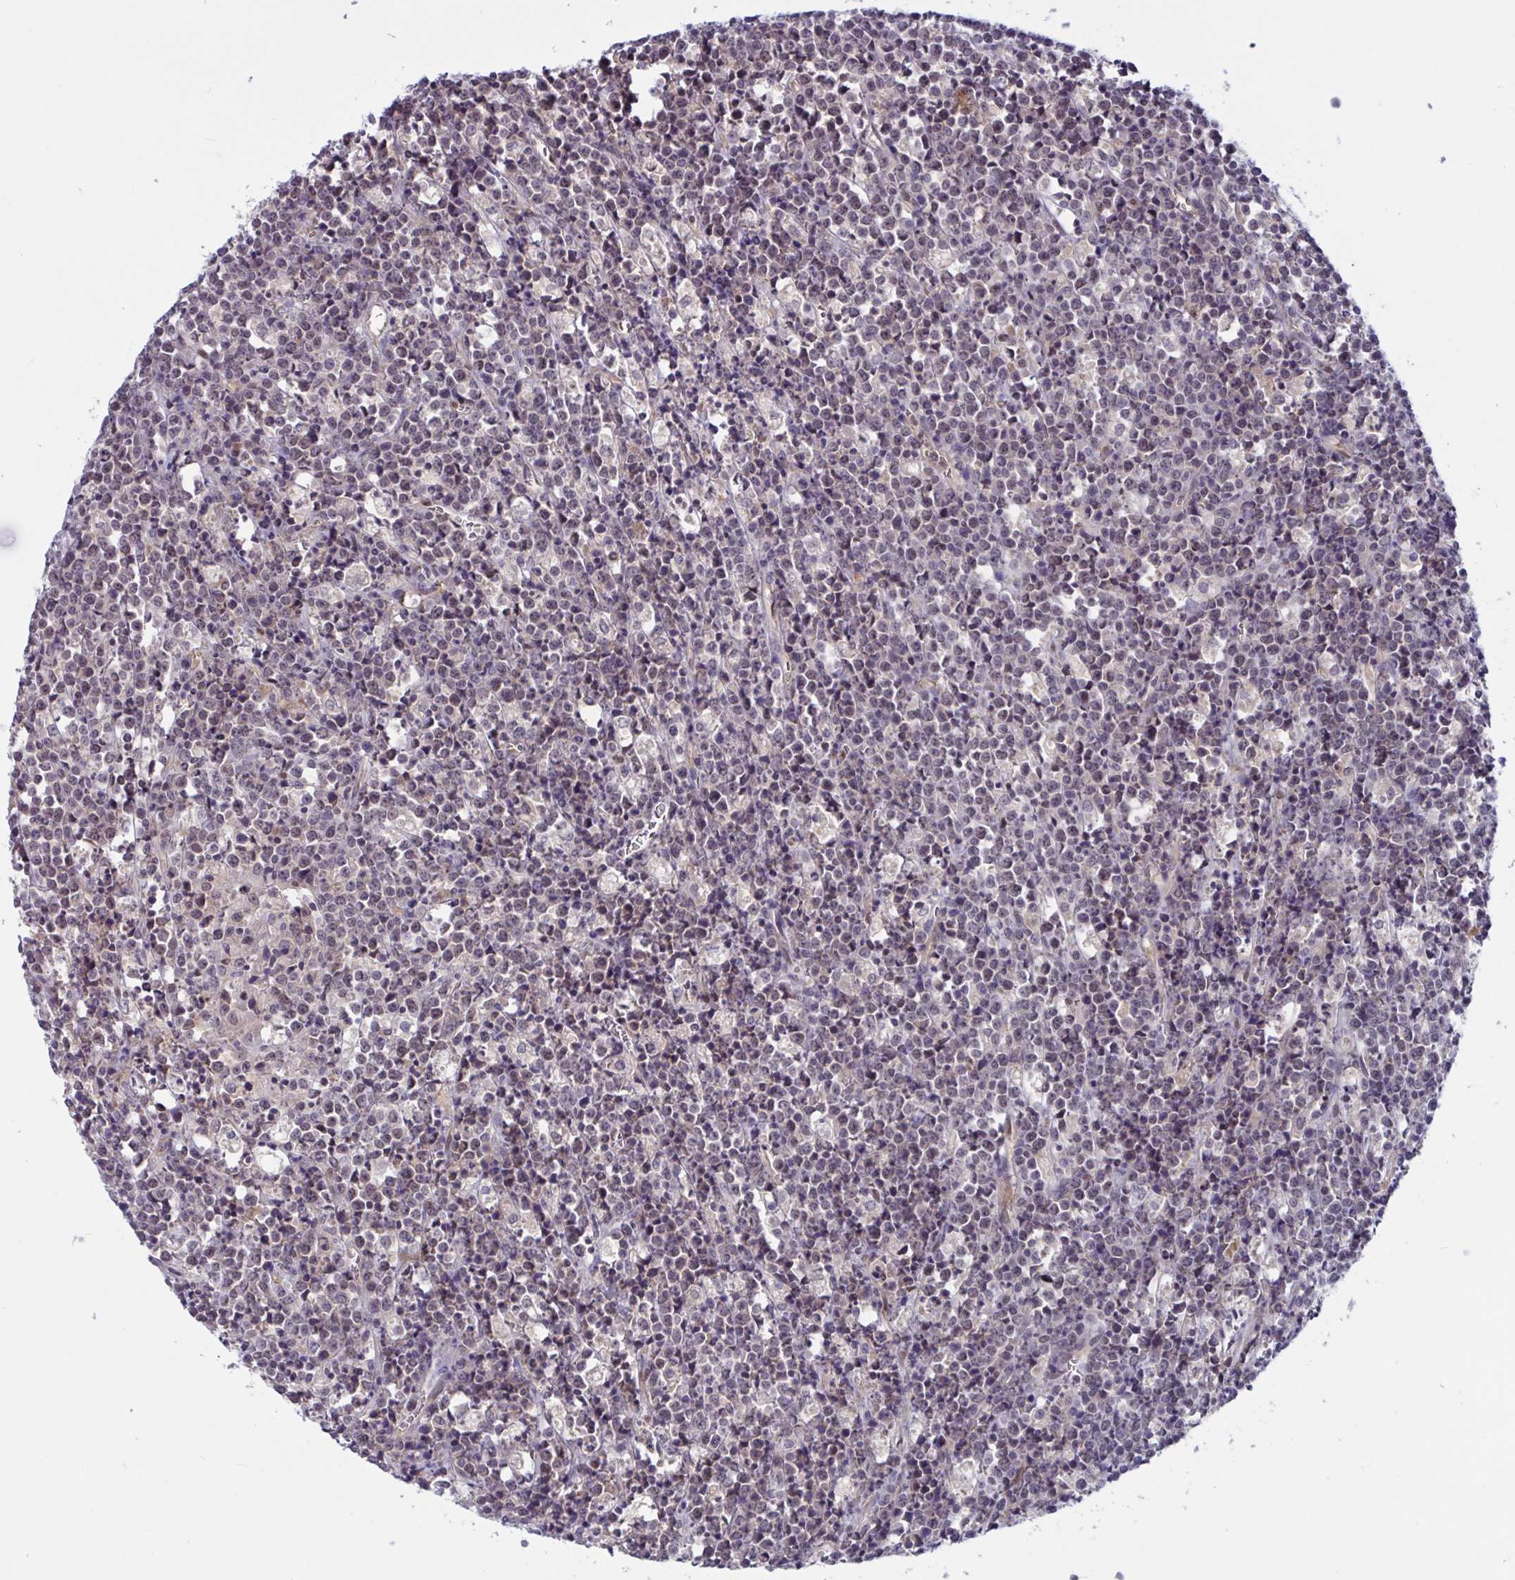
{"staining": {"intensity": "weak", "quantity": "<25%", "location": "nuclear"}, "tissue": "lymphoma", "cell_type": "Tumor cells", "image_type": "cancer", "snomed": [{"axis": "morphology", "description": "Malignant lymphoma, non-Hodgkin's type, High grade"}, {"axis": "topography", "description": "Ovary"}], "caption": "A high-resolution photomicrograph shows immunohistochemistry staining of lymphoma, which exhibits no significant staining in tumor cells.", "gene": "TSN", "patient": {"sex": "female", "age": 56}}